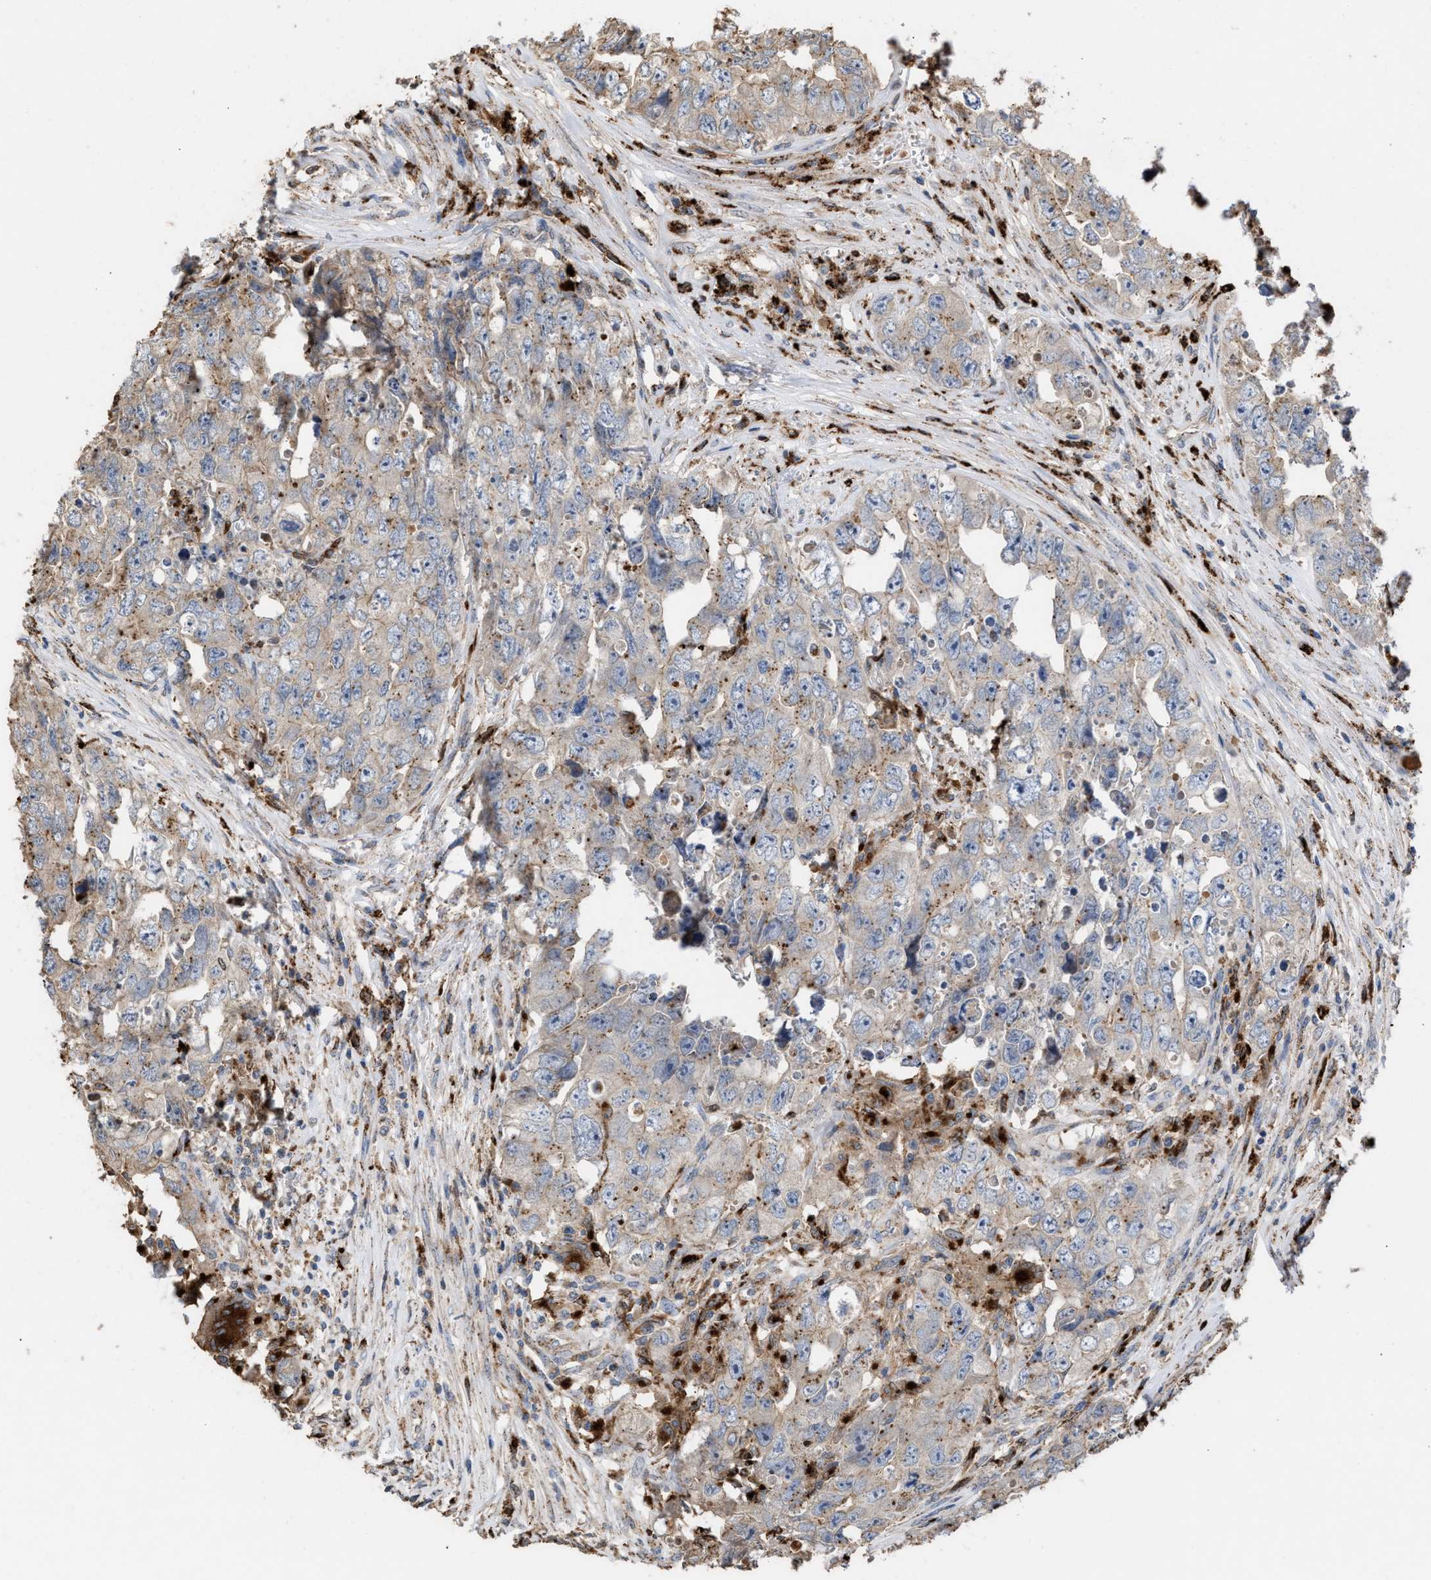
{"staining": {"intensity": "weak", "quantity": "<25%", "location": "cytoplasmic/membranous"}, "tissue": "testis cancer", "cell_type": "Tumor cells", "image_type": "cancer", "snomed": [{"axis": "morphology", "description": "Seminoma, NOS"}, {"axis": "morphology", "description": "Carcinoma, Embryonal, NOS"}, {"axis": "topography", "description": "Testis"}], "caption": "The image shows no significant positivity in tumor cells of testis seminoma.", "gene": "ELMO3", "patient": {"sex": "male", "age": 43}}